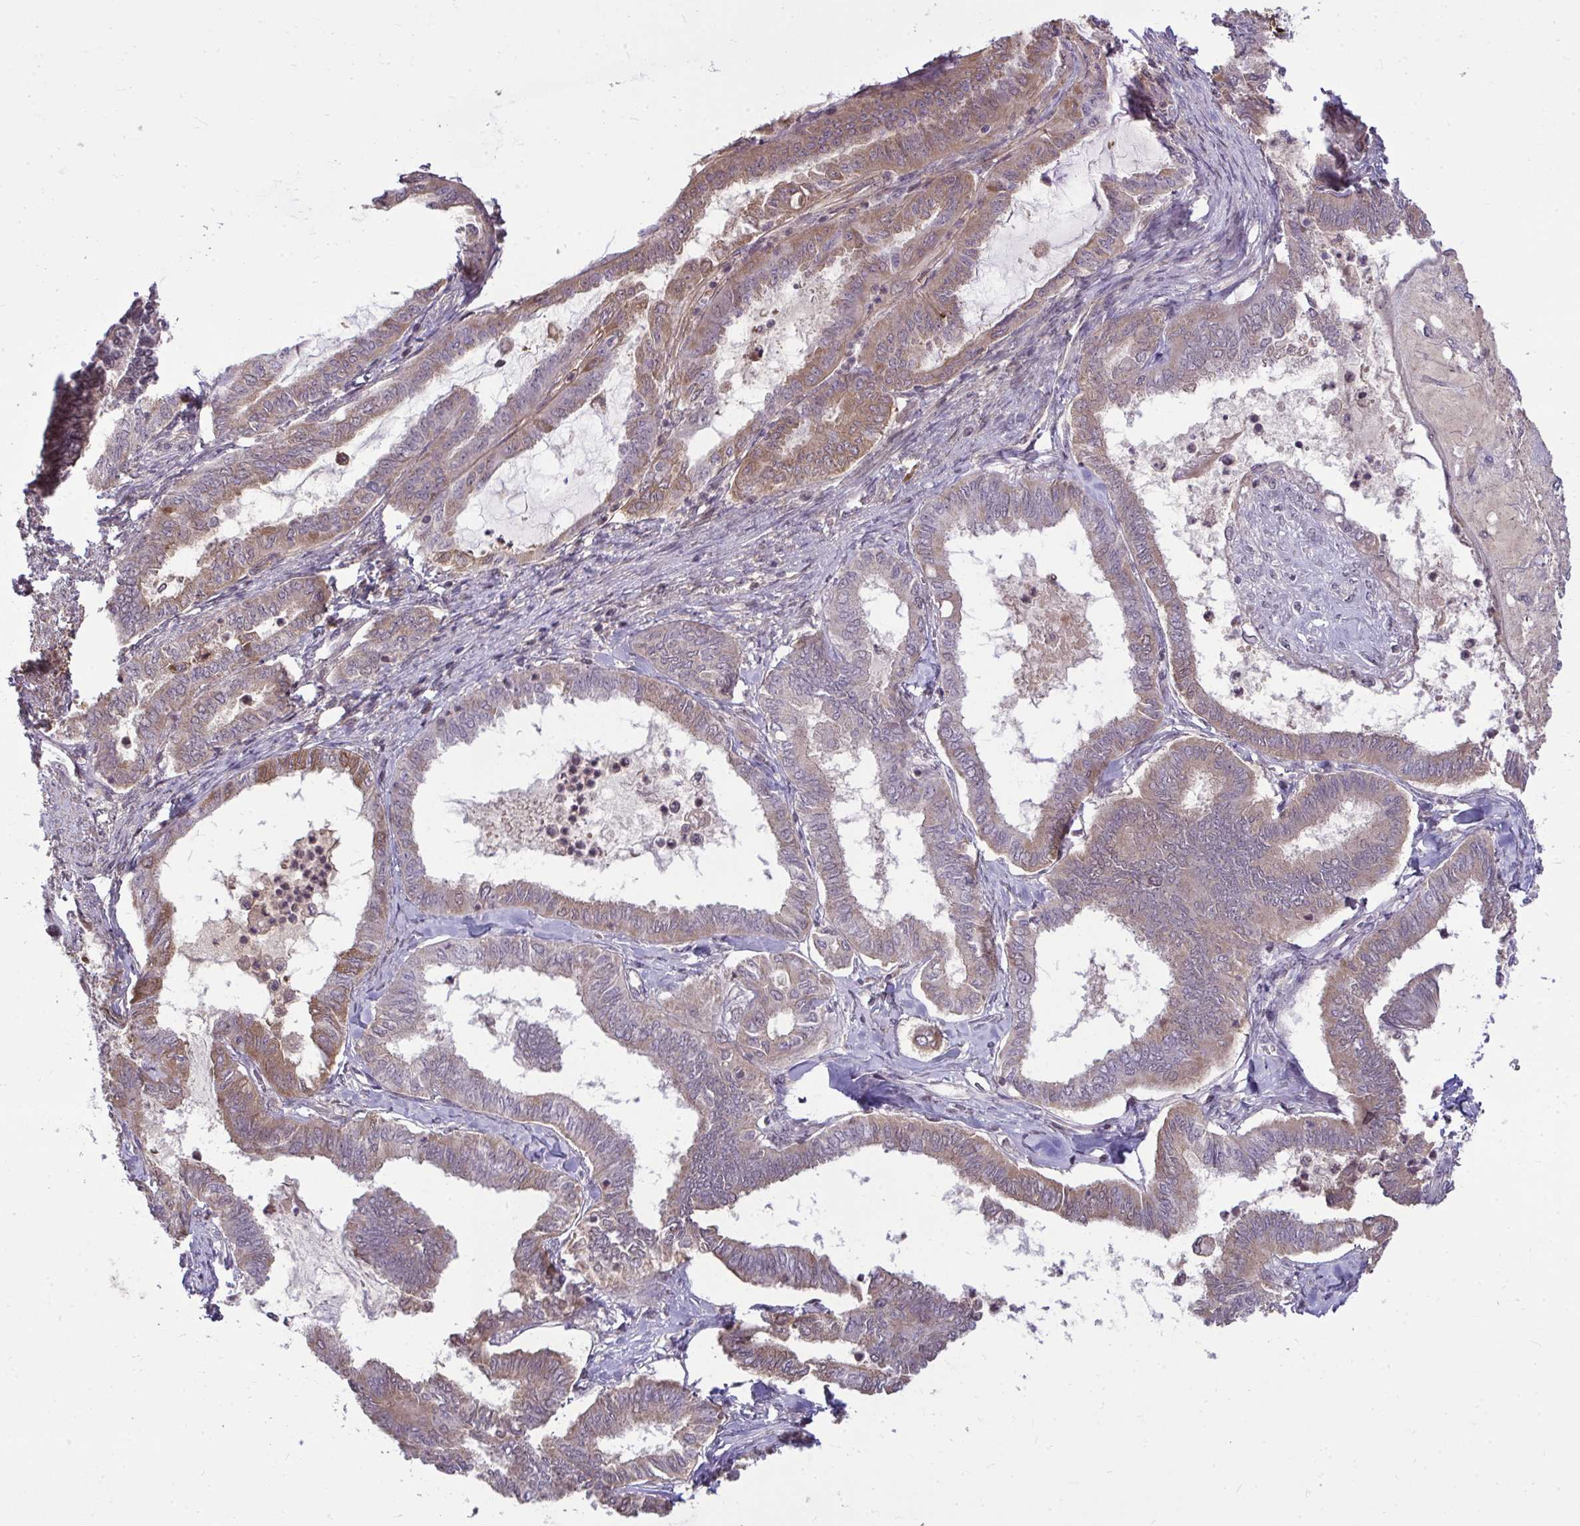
{"staining": {"intensity": "moderate", "quantity": "25%-75%", "location": "cytoplasmic/membranous"}, "tissue": "ovarian cancer", "cell_type": "Tumor cells", "image_type": "cancer", "snomed": [{"axis": "morphology", "description": "Carcinoma, endometroid"}, {"axis": "topography", "description": "Ovary"}], "caption": "Human ovarian cancer stained with a brown dye shows moderate cytoplasmic/membranous positive expression in about 25%-75% of tumor cells.", "gene": "ZSCAN9", "patient": {"sex": "female", "age": 70}}